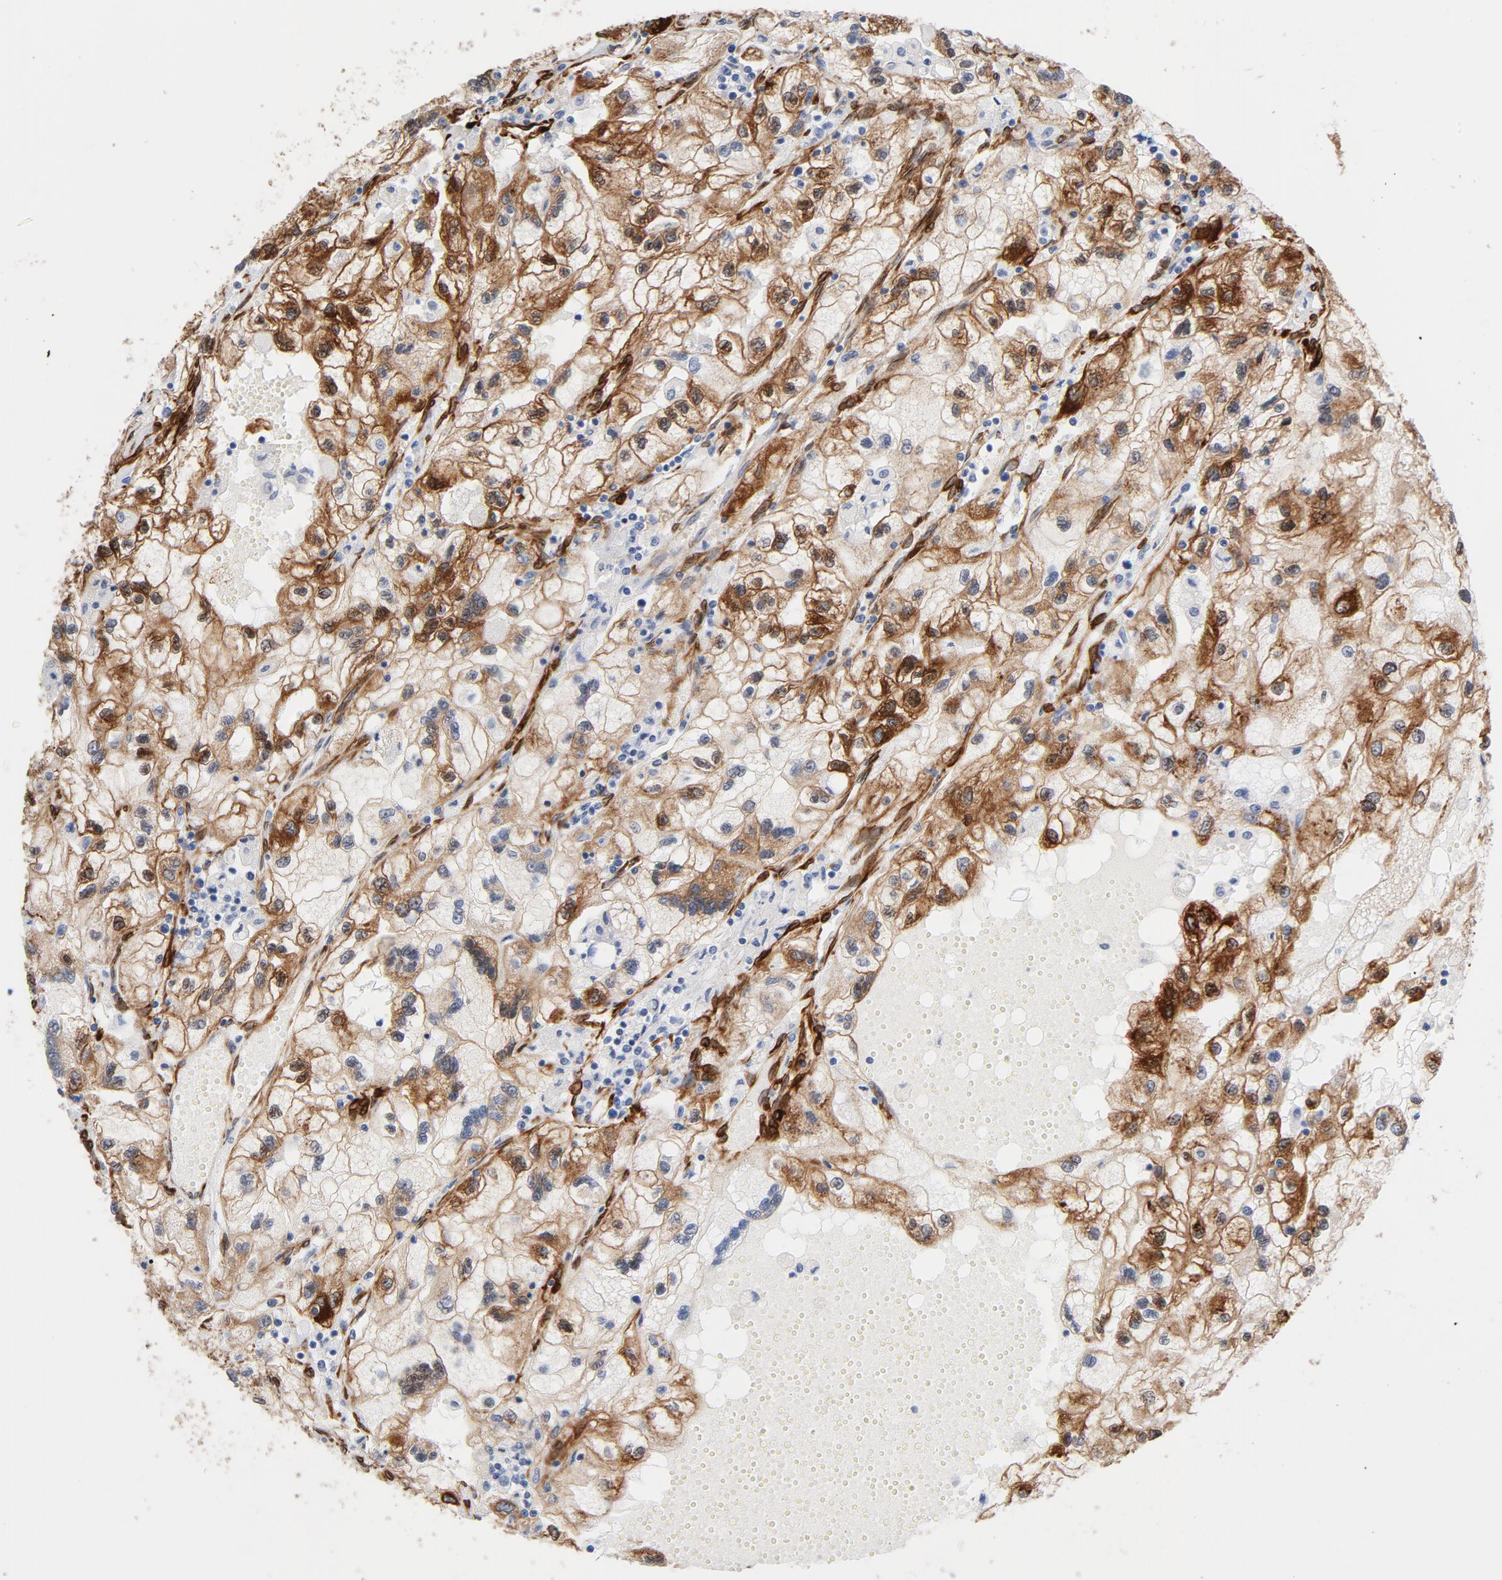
{"staining": {"intensity": "strong", "quantity": ">75%", "location": "cytoplasmic/membranous"}, "tissue": "renal cancer", "cell_type": "Tumor cells", "image_type": "cancer", "snomed": [{"axis": "morphology", "description": "Normal tissue, NOS"}, {"axis": "morphology", "description": "Adenocarcinoma, NOS"}, {"axis": "topography", "description": "Kidney"}], "caption": "Protein analysis of renal adenocarcinoma tissue exhibits strong cytoplasmic/membranous positivity in about >75% of tumor cells.", "gene": "SERPINH1", "patient": {"sex": "male", "age": 71}}